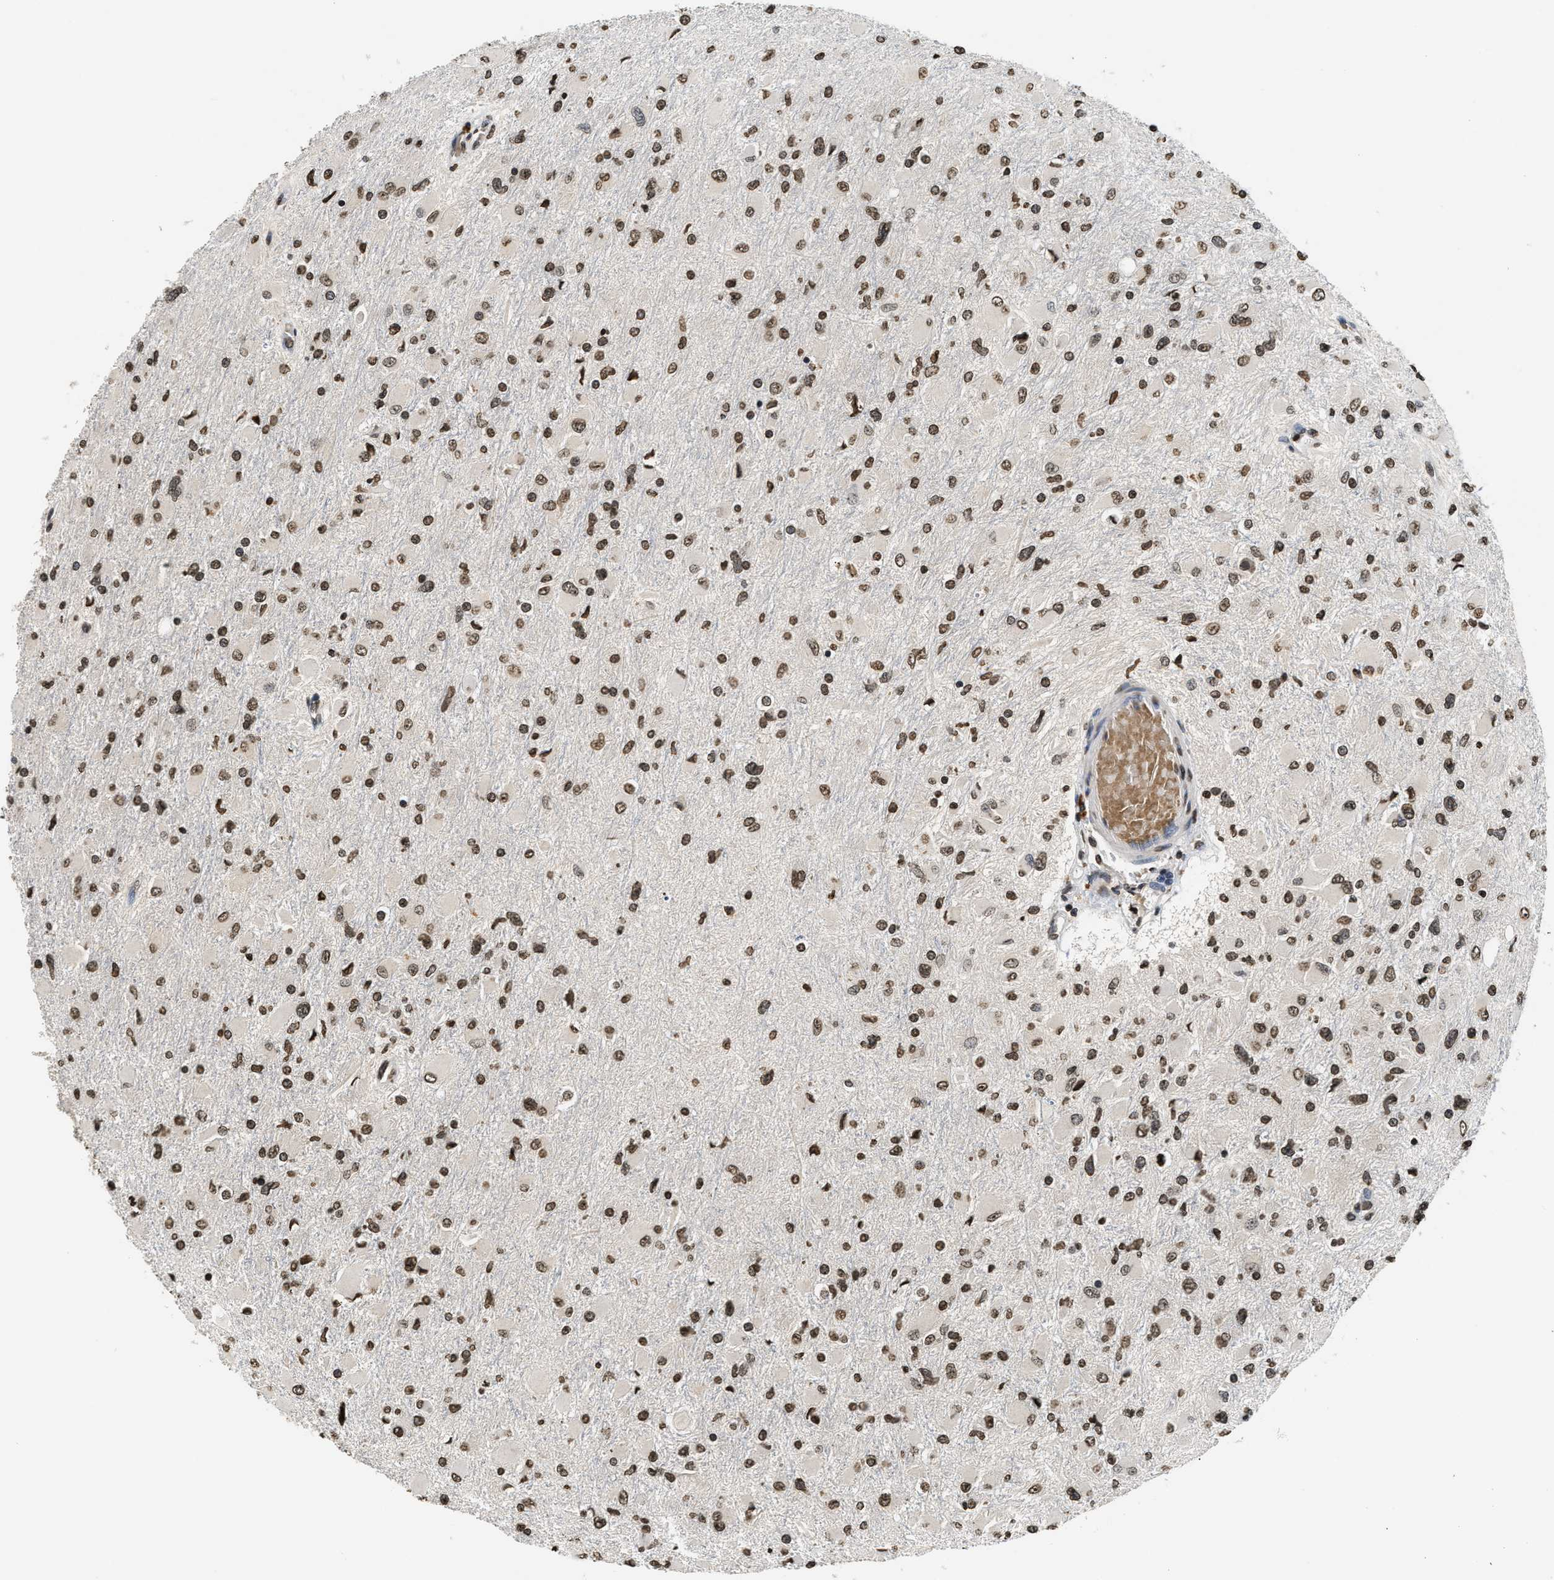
{"staining": {"intensity": "moderate", "quantity": ">75%", "location": "nuclear"}, "tissue": "glioma", "cell_type": "Tumor cells", "image_type": "cancer", "snomed": [{"axis": "morphology", "description": "Glioma, malignant, High grade"}, {"axis": "topography", "description": "Cerebral cortex"}], "caption": "Approximately >75% of tumor cells in human malignant high-grade glioma exhibit moderate nuclear protein expression as visualized by brown immunohistochemical staining.", "gene": "DNASE1L3", "patient": {"sex": "female", "age": 36}}